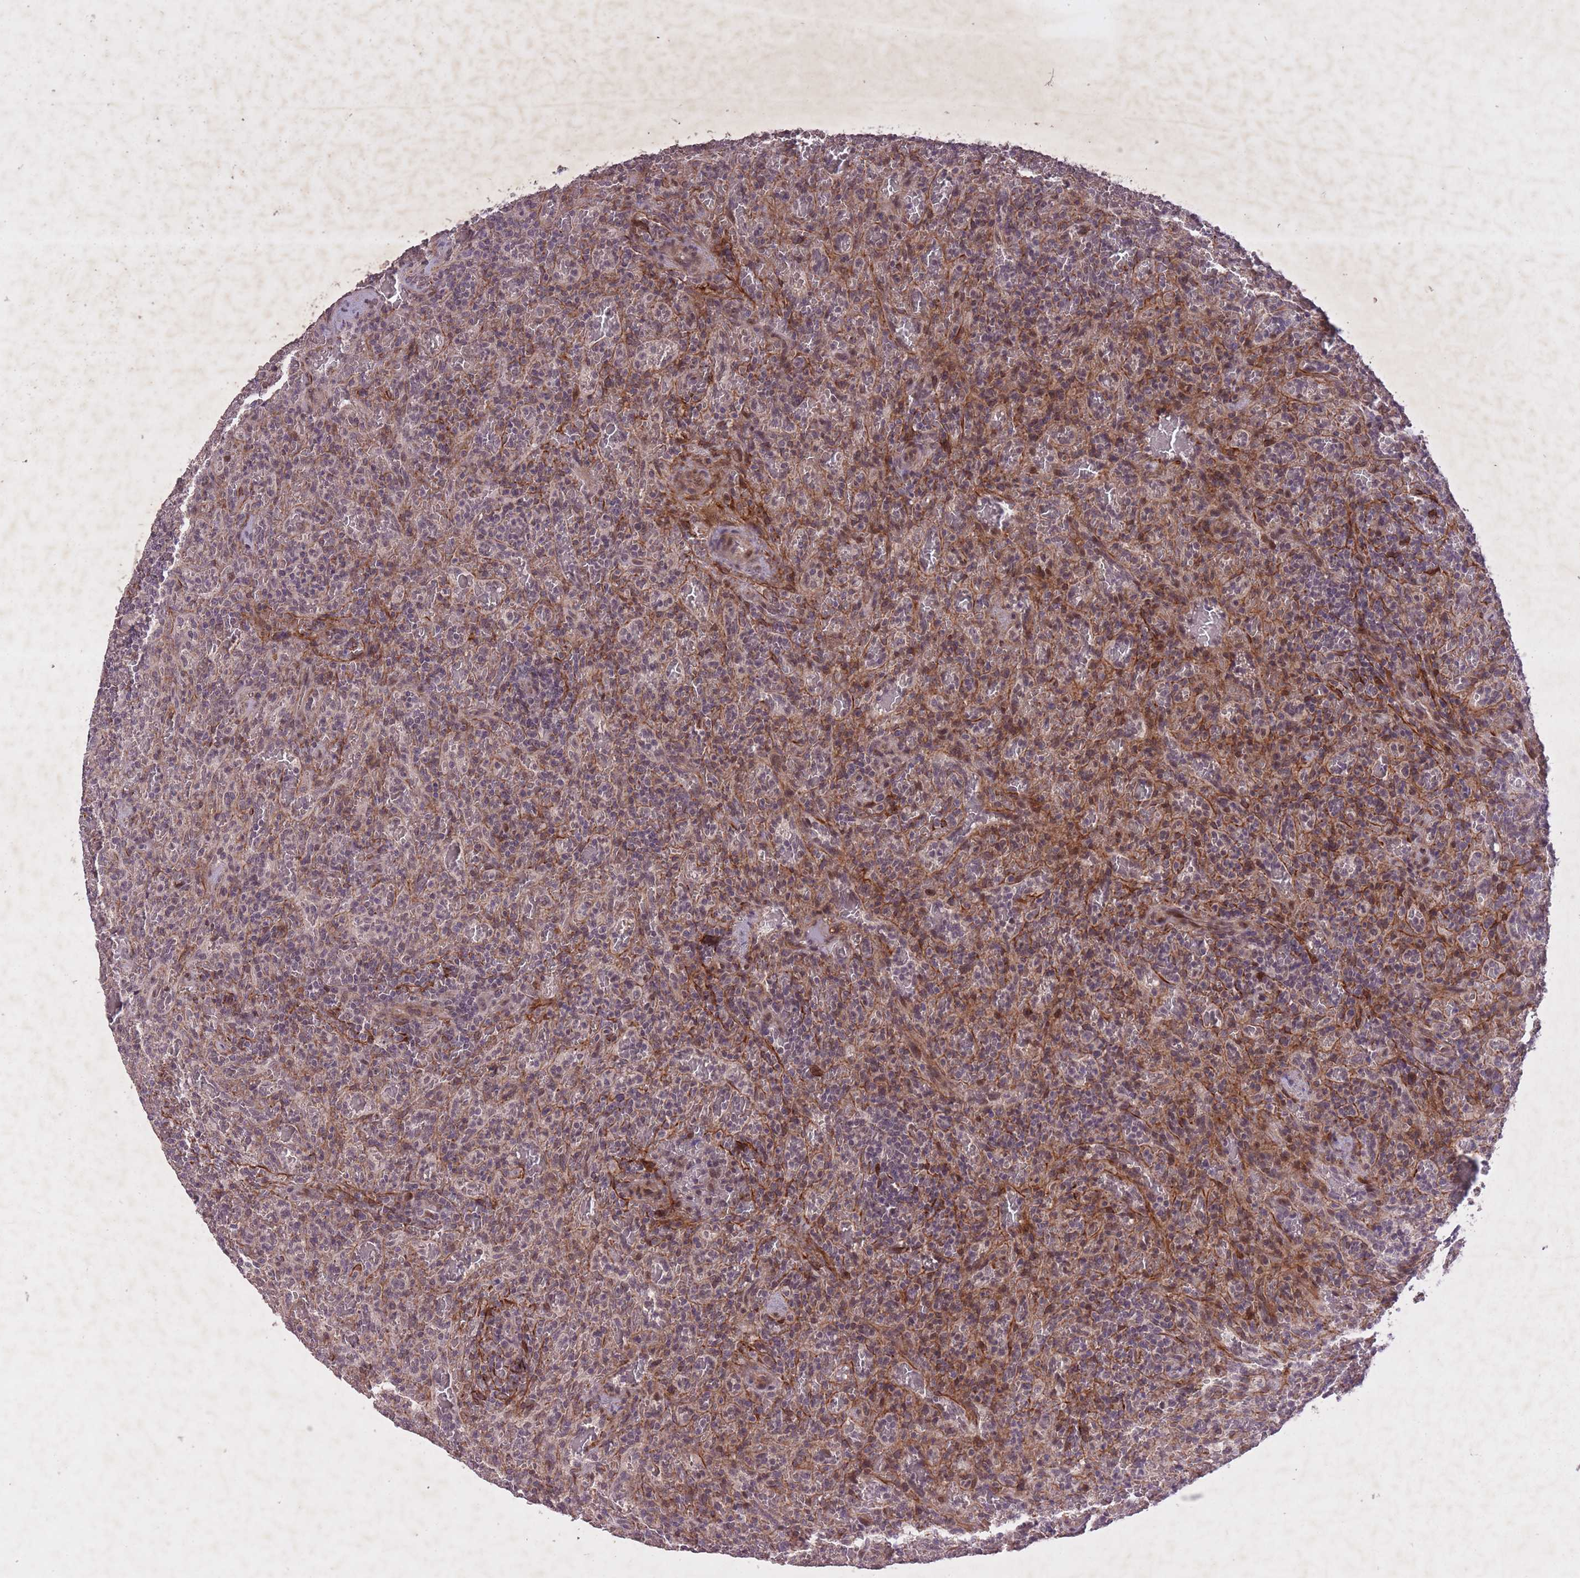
{"staining": {"intensity": "negative", "quantity": "none", "location": "none"}, "tissue": "lymphoma", "cell_type": "Tumor cells", "image_type": "cancer", "snomed": [{"axis": "morphology", "description": "Malignant lymphoma, non-Hodgkin's type, Low grade"}, {"axis": "topography", "description": "Spleen"}], "caption": "There is no significant staining in tumor cells of malignant lymphoma, non-Hodgkin's type (low-grade).", "gene": "CBX6", "patient": {"sex": "female", "age": 64}}